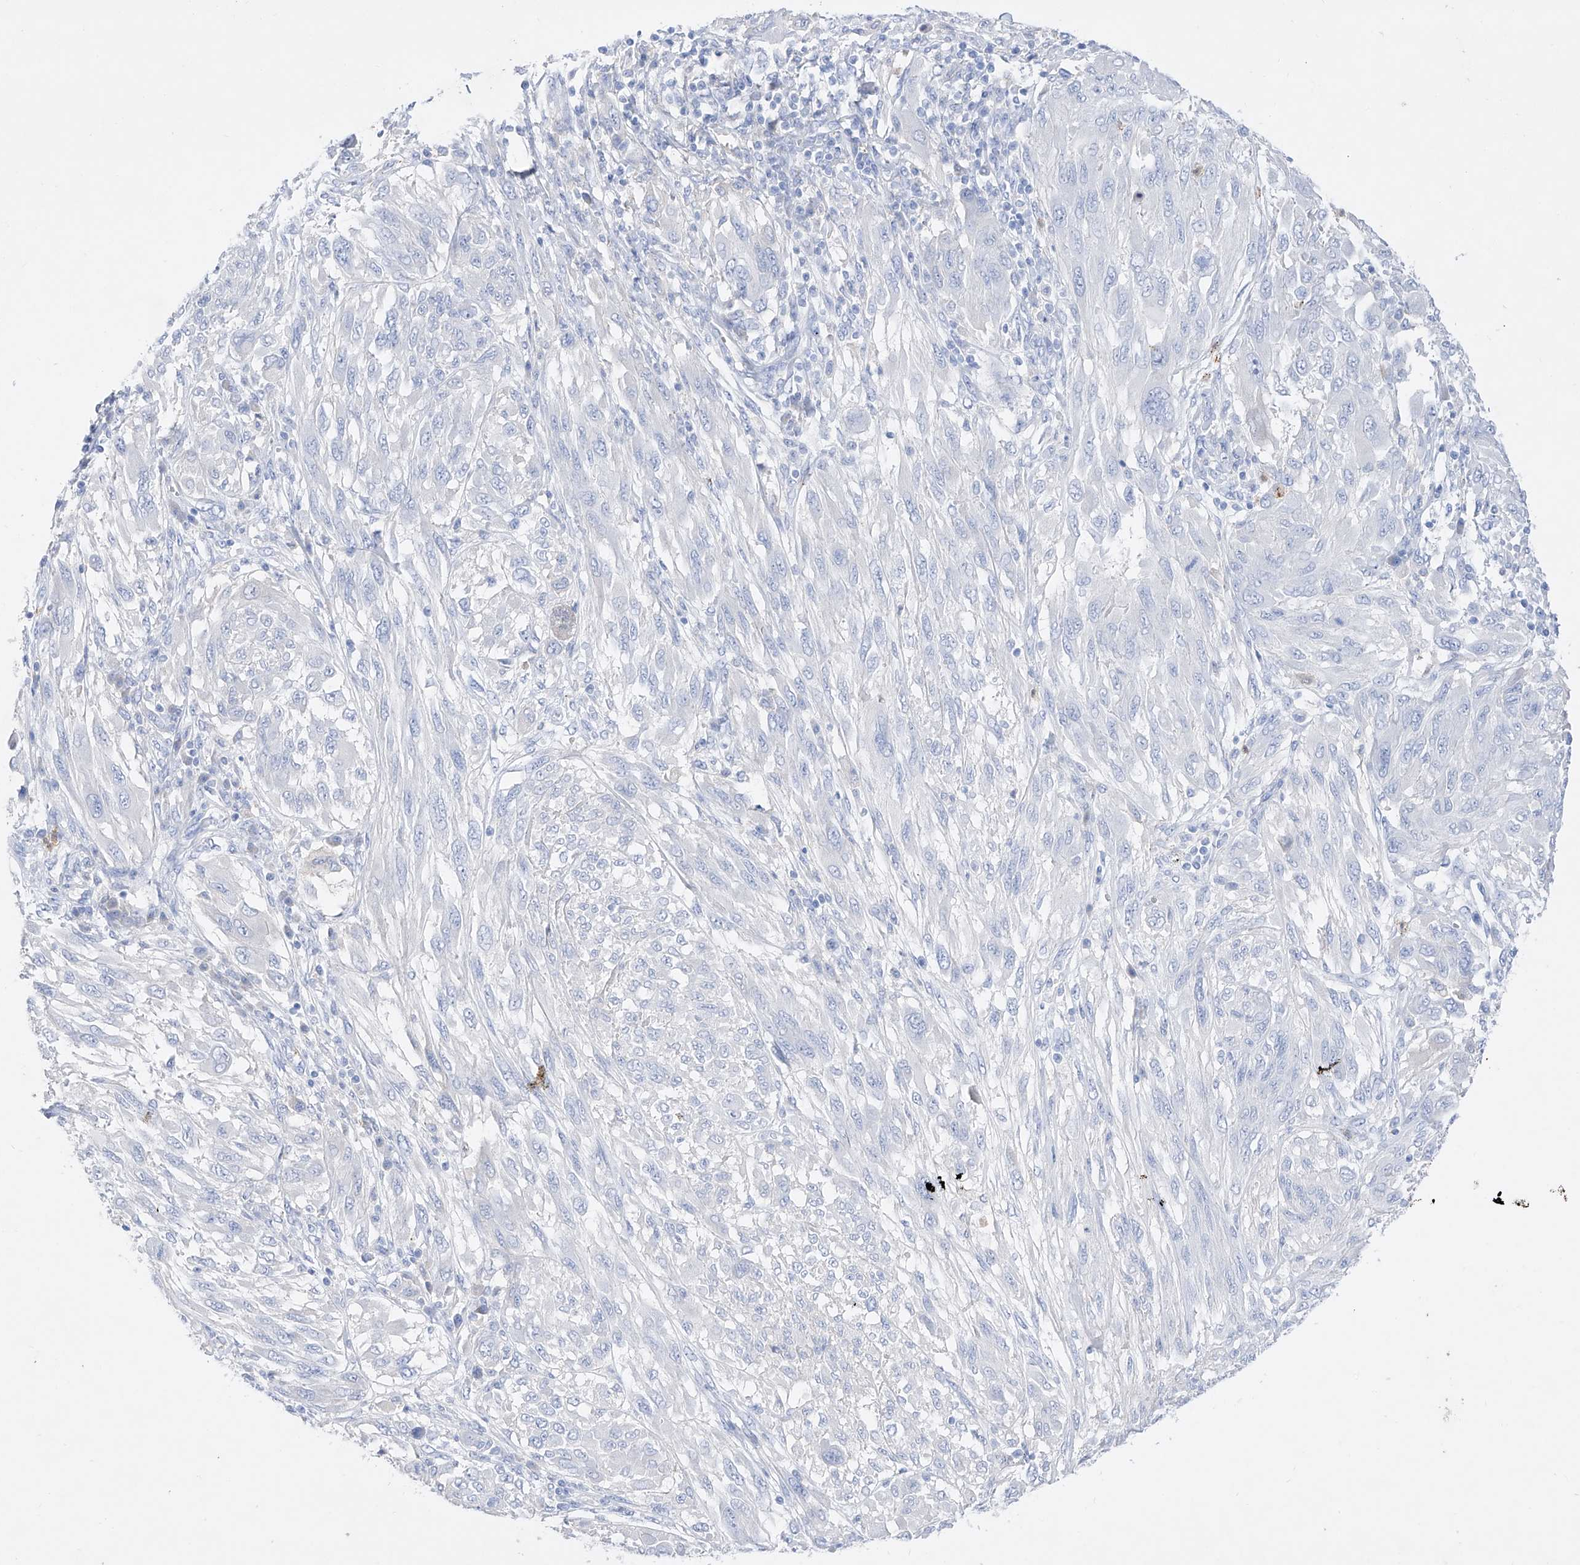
{"staining": {"intensity": "negative", "quantity": "none", "location": "none"}, "tissue": "melanoma", "cell_type": "Tumor cells", "image_type": "cancer", "snomed": [{"axis": "morphology", "description": "Malignant melanoma, NOS"}, {"axis": "topography", "description": "Skin"}], "caption": "High magnification brightfield microscopy of melanoma stained with DAB (brown) and counterstained with hematoxylin (blue): tumor cells show no significant positivity.", "gene": "TM7SF2", "patient": {"sex": "female", "age": 91}}